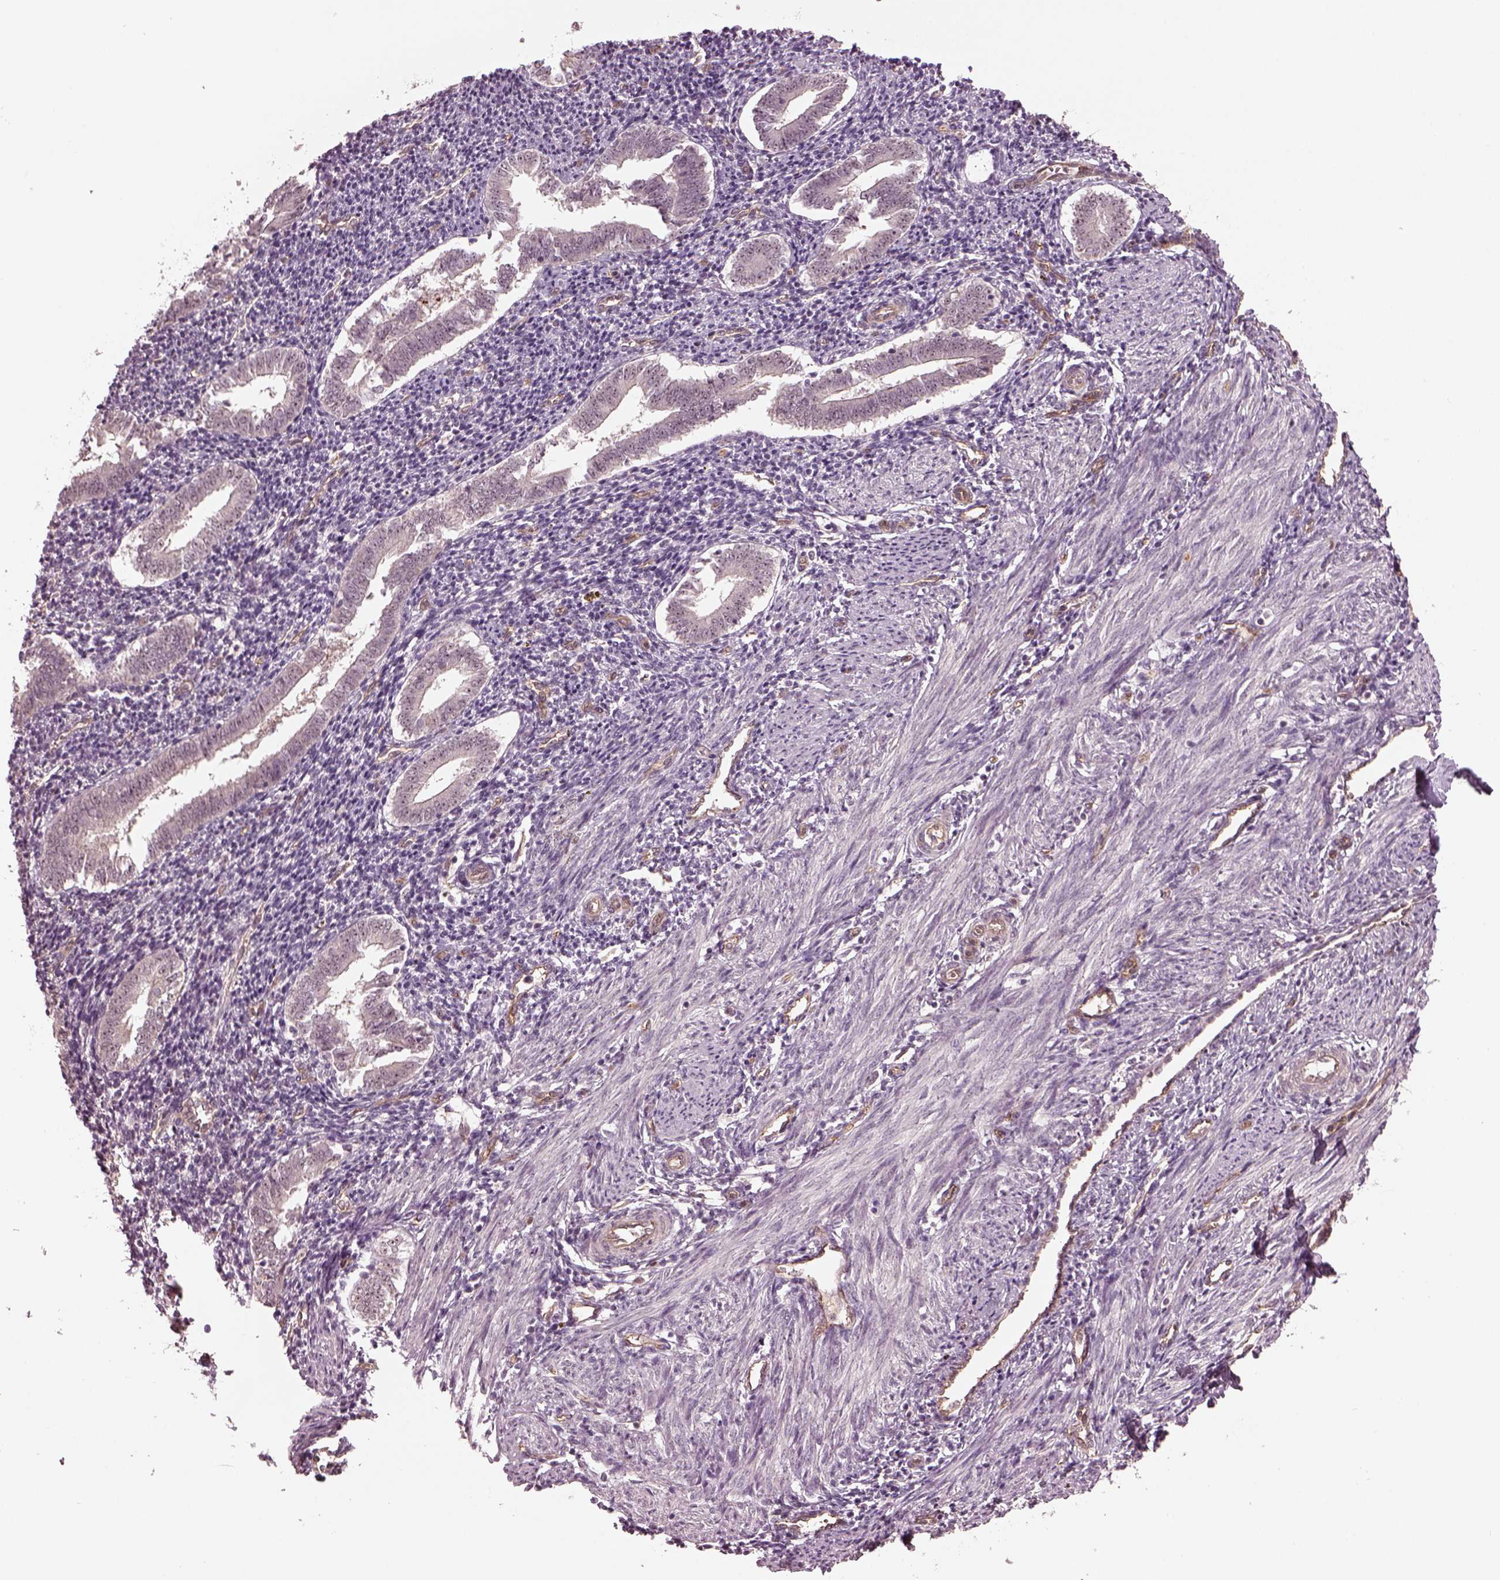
{"staining": {"intensity": "negative", "quantity": "none", "location": "none"}, "tissue": "endometrium", "cell_type": "Cells in endometrial stroma", "image_type": "normal", "snomed": [{"axis": "morphology", "description": "Normal tissue, NOS"}, {"axis": "topography", "description": "Endometrium"}], "caption": "Immunohistochemistry (IHC) photomicrograph of normal human endometrium stained for a protein (brown), which shows no expression in cells in endometrial stroma. (Immunohistochemistry (IHC), brightfield microscopy, high magnification).", "gene": "GNRH1", "patient": {"sex": "female", "age": 25}}